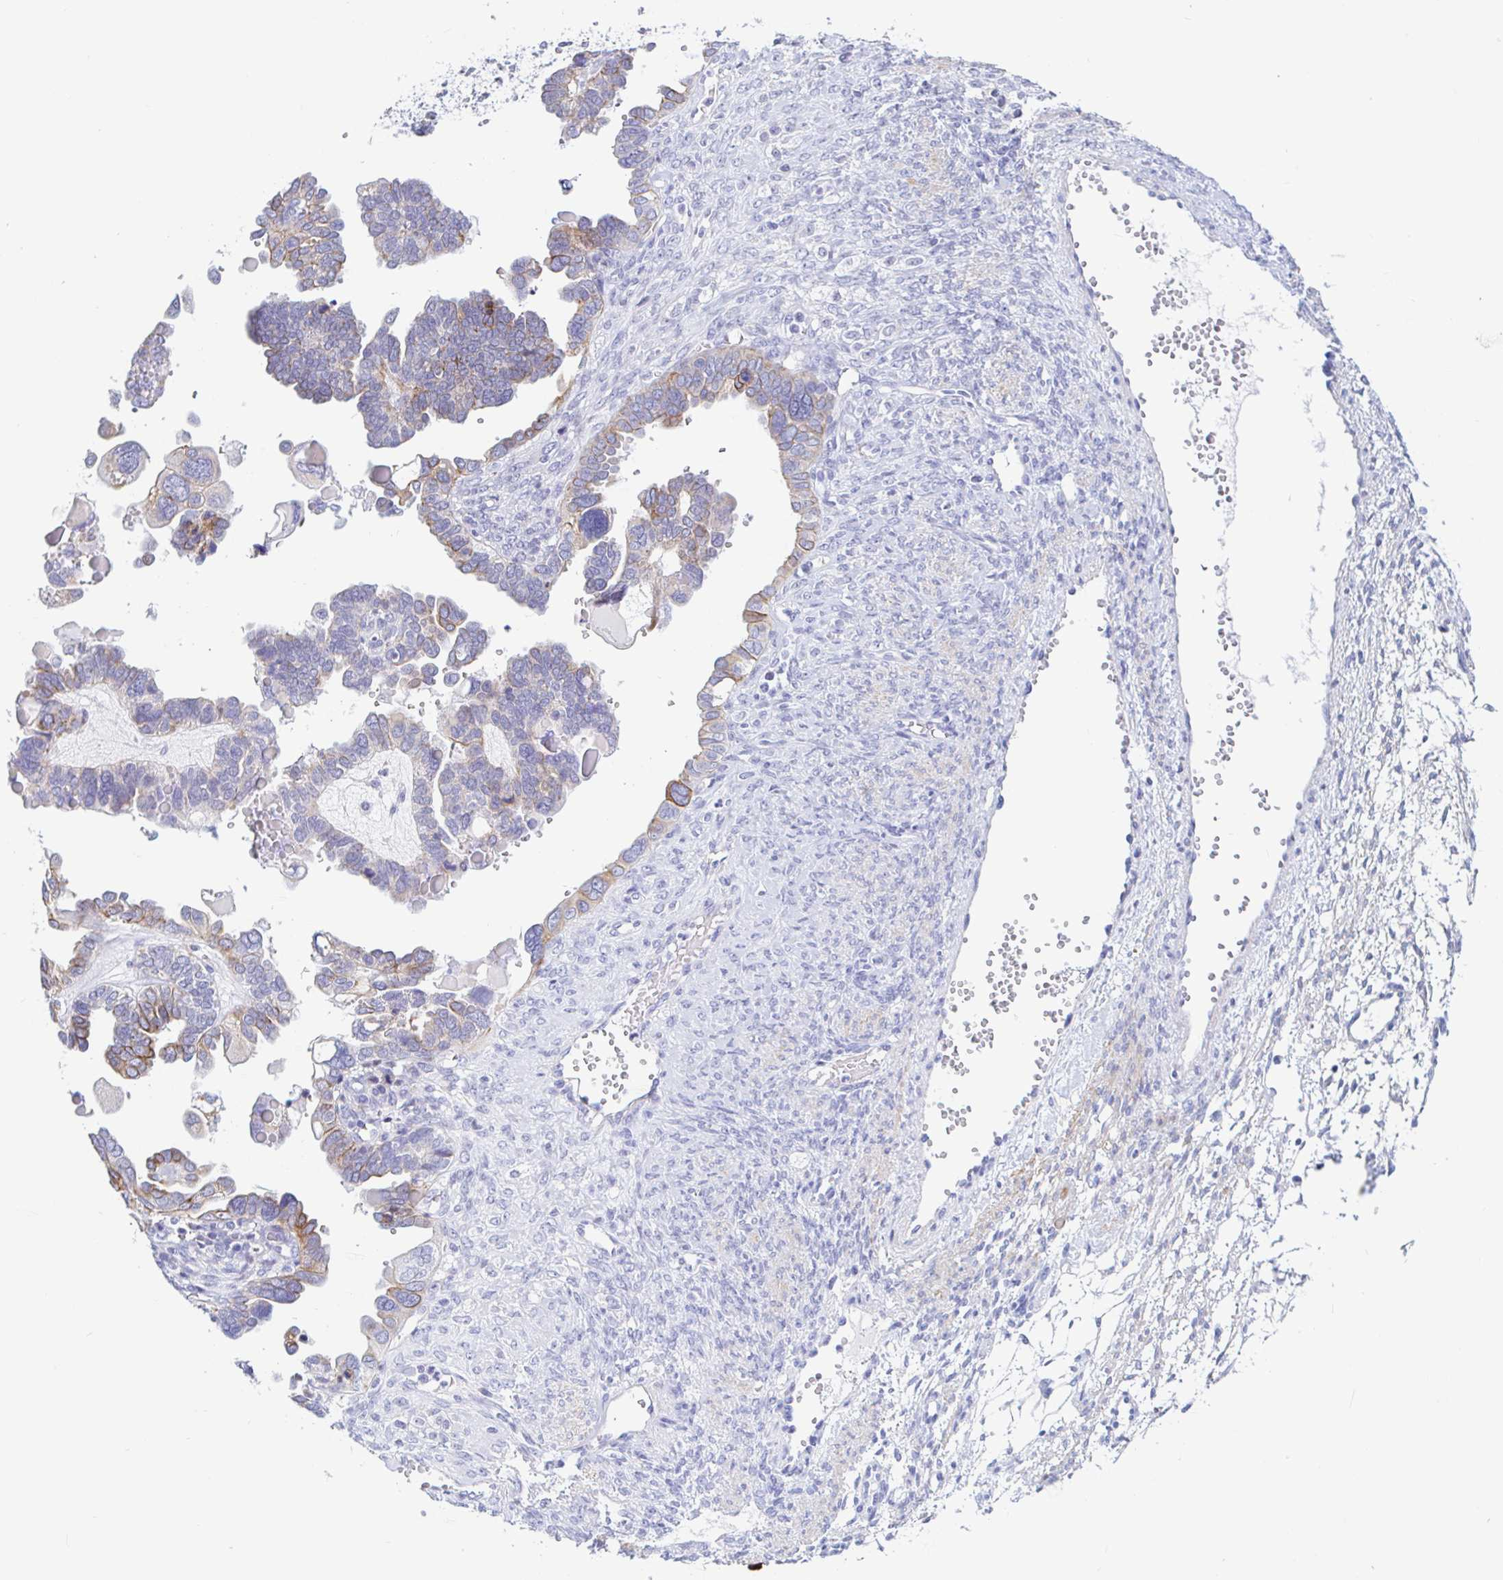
{"staining": {"intensity": "moderate", "quantity": "<25%", "location": "cytoplasmic/membranous"}, "tissue": "ovarian cancer", "cell_type": "Tumor cells", "image_type": "cancer", "snomed": [{"axis": "morphology", "description": "Cystadenocarcinoma, serous, NOS"}, {"axis": "topography", "description": "Ovary"}], "caption": "Ovarian cancer stained with a brown dye exhibits moderate cytoplasmic/membranous positive expression in approximately <25% of tumor cells.", "gene": "NBPF3", "patient": {"sex": "female", "age": 51}}